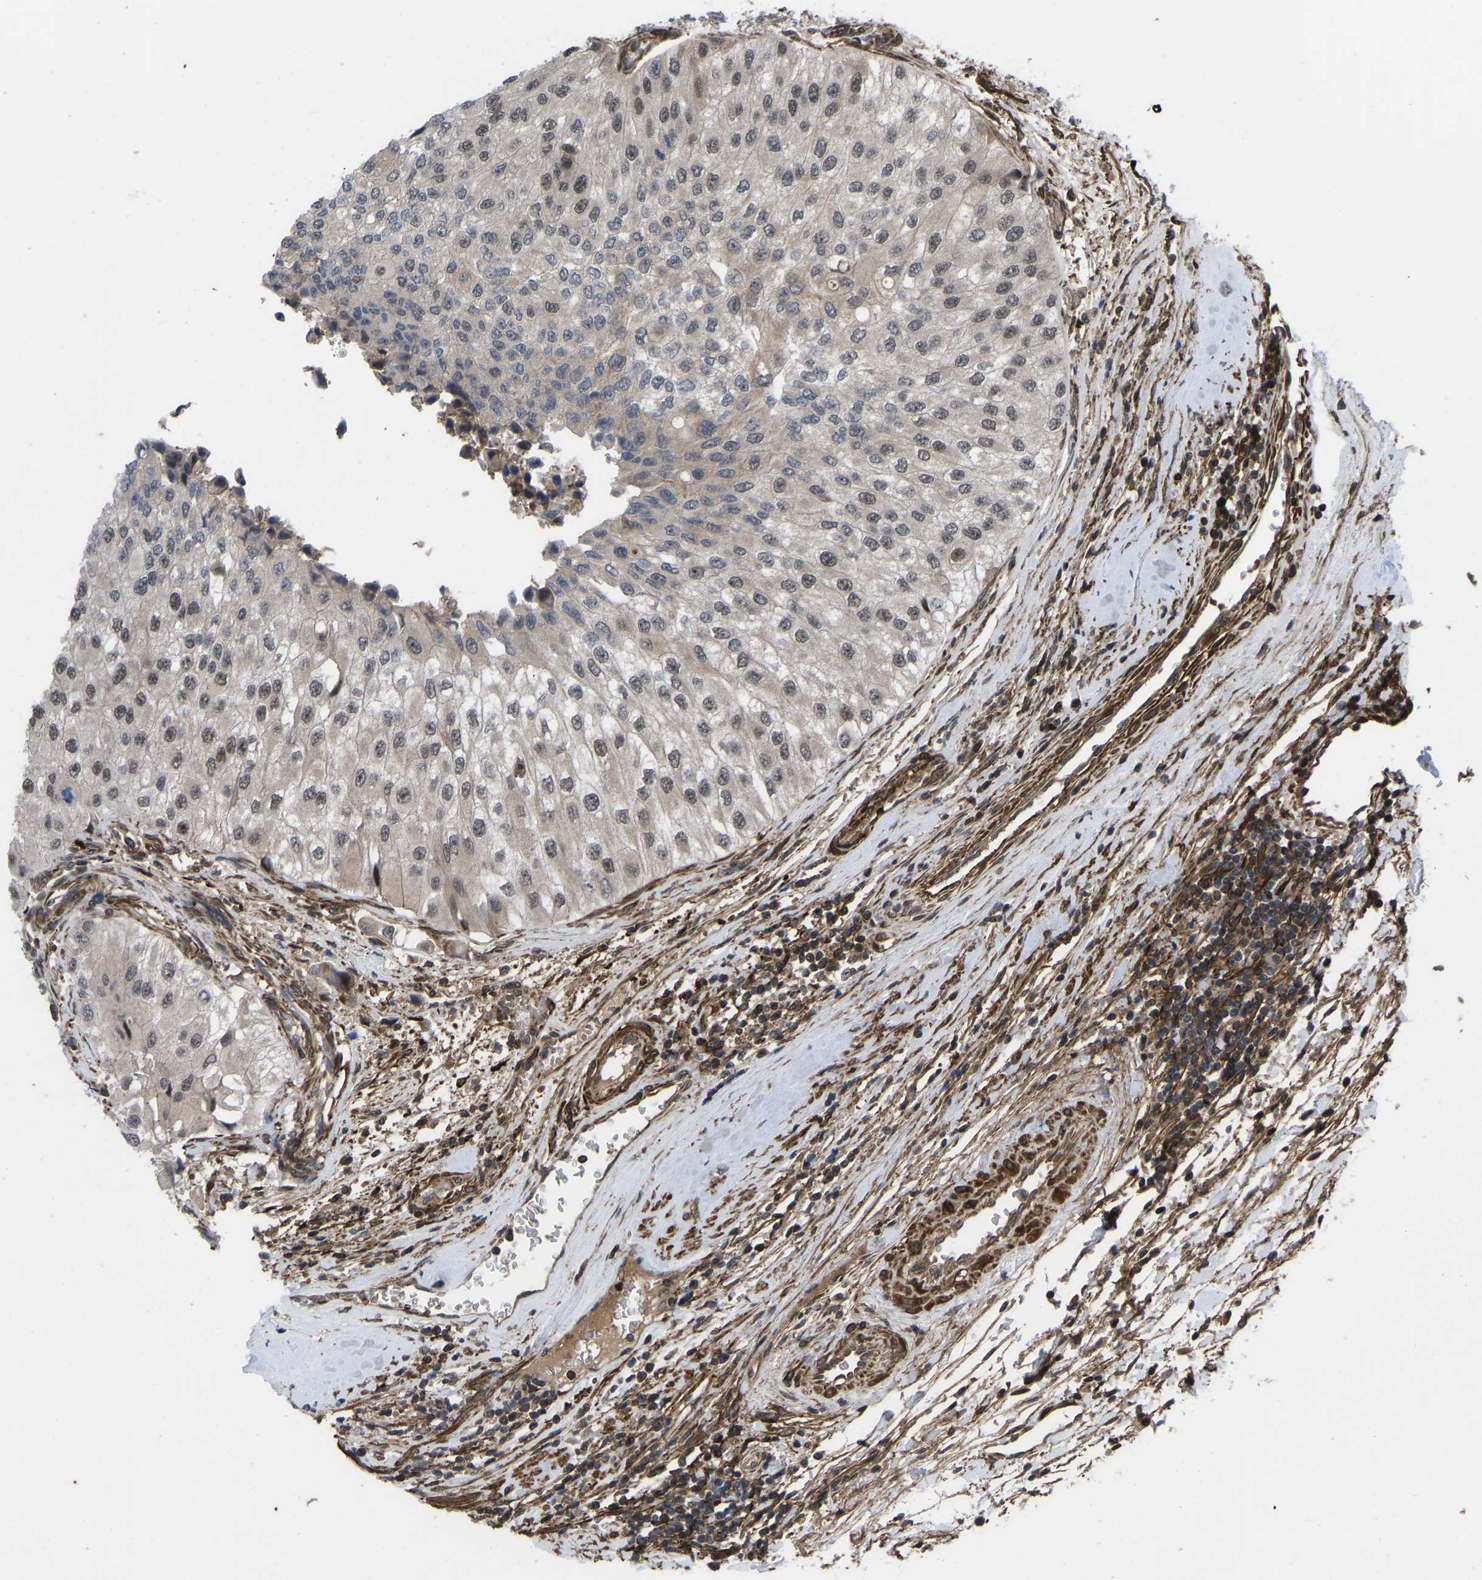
{"staining": {"intensity": "weak", "quantity": "25%-75%", "location": "cytoplasmic/membranous,nuclear"}, "tissue": "urothelial cancer", "cell_type": "Tumor cells", "image_type": "cancer", "snomed": [{"axis": "morphology", "description": "Urothelial carcinoma, High grade"}, {"axis": "topography", "description": "Kidney"}, {"axis": "topography", "description": "Urinary bladder"}], "caption": "Weak cytoplasmic/membranous and nuclear positivity for a protein is seen in about 25%-75% of tumor cells of urothelial carcinoma (high-grade) using immunohistochemistry (IHC).", "gene": "CYP7B1", "patient": {"sex": "male", "age": 77}}